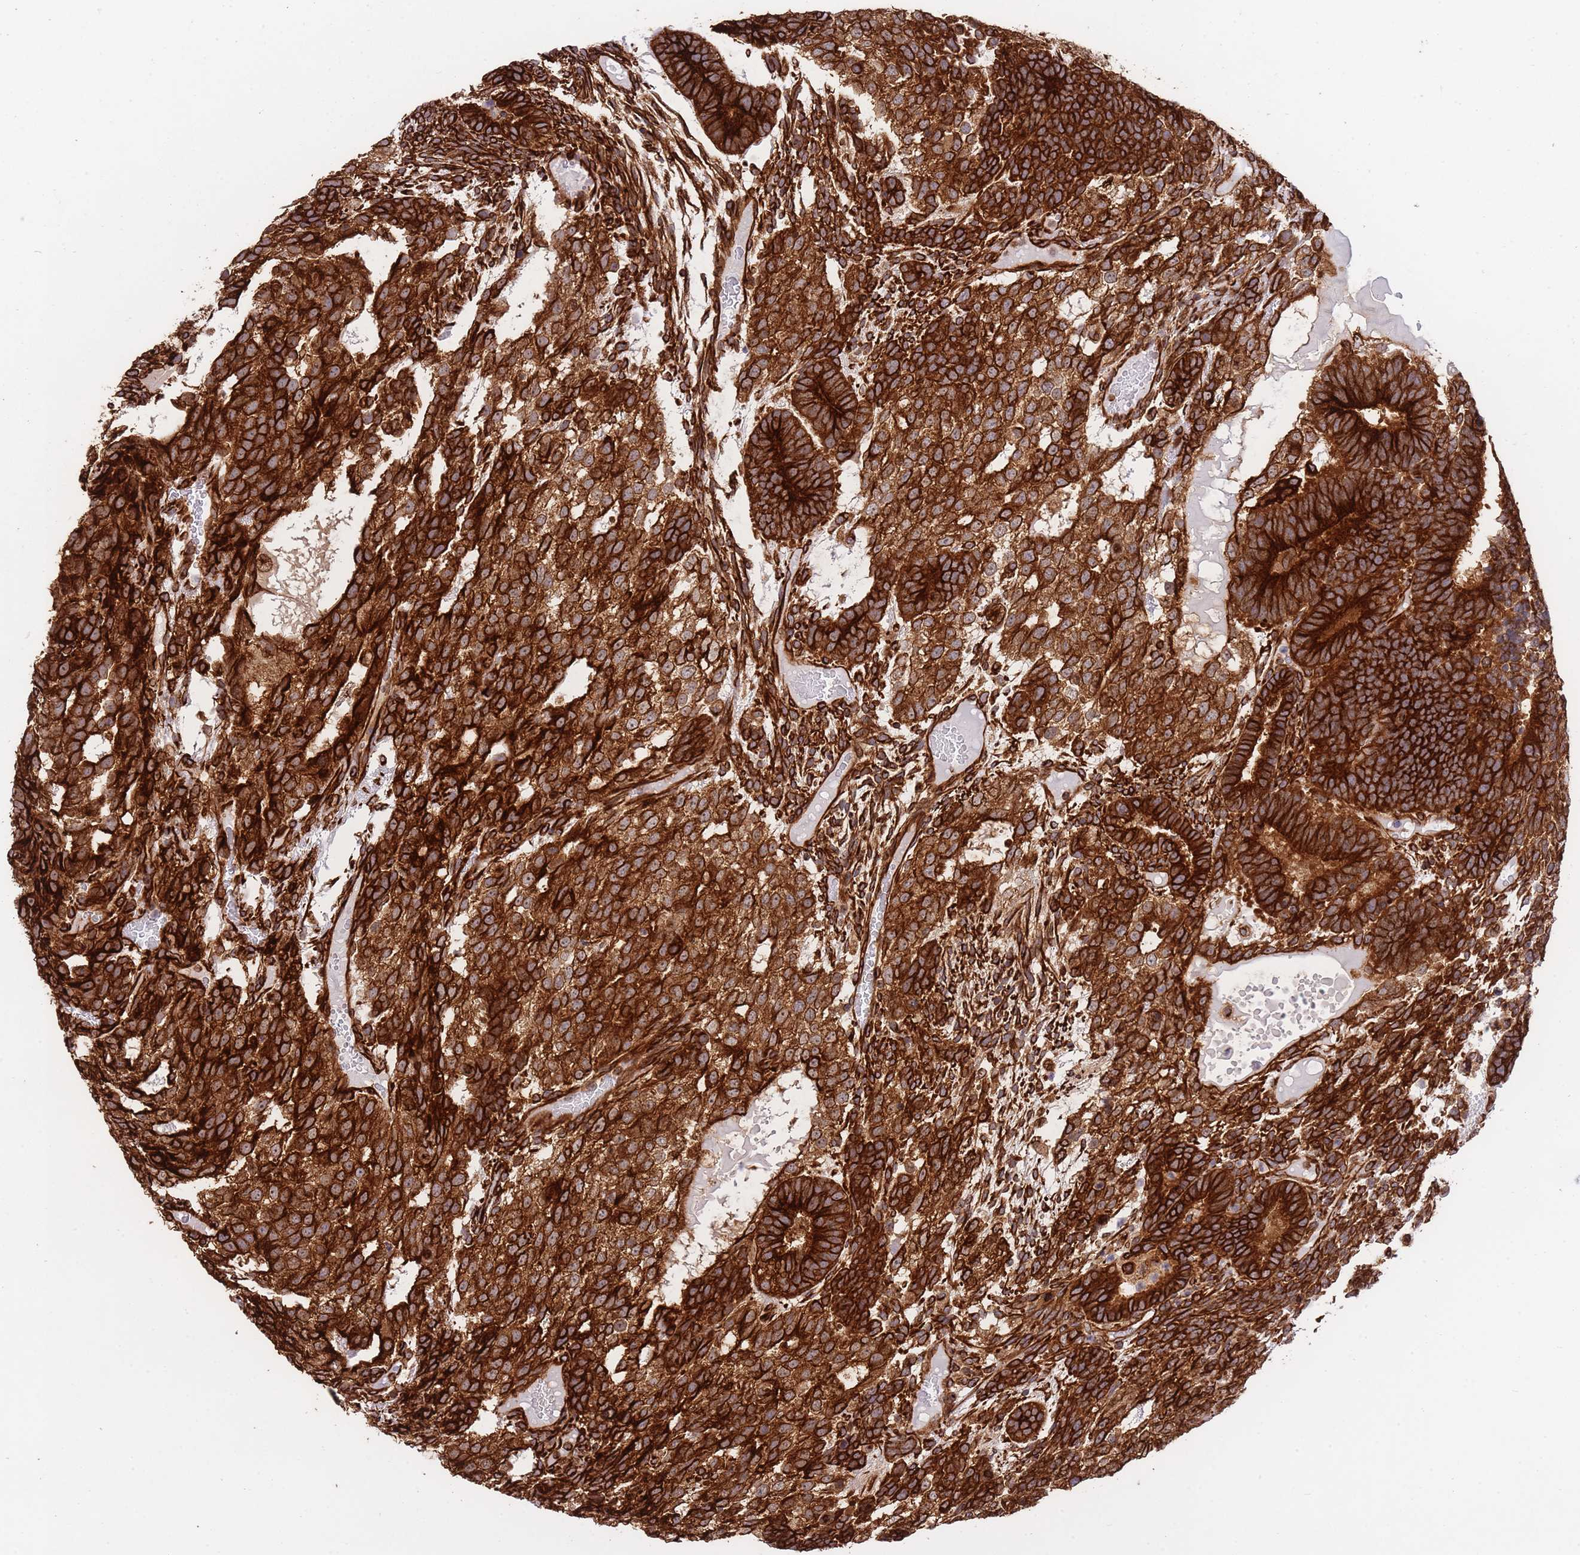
{"staining": {"intensity": "strong", "quantity": ">75%", "location": "cytoplasmic/membranous"}, "tissue": "testis cancer", "cell_type": "Tumor cells", "image_type": "cancer", "snomed": [{"axis": "morphology", "description": "Carcinoma, Embryonal, NOS"}, {"axis": "topography", "description": "Testis"}], "caption": "A high-resolution histopathology image shows immunohistochemistry staining of testis cancer, which reveals strong cytoplasmic/membranous positivity in about >75% of tumor cells.", "gene": "EXOSC8", "patient": {"sex": "male", "age": 23}}